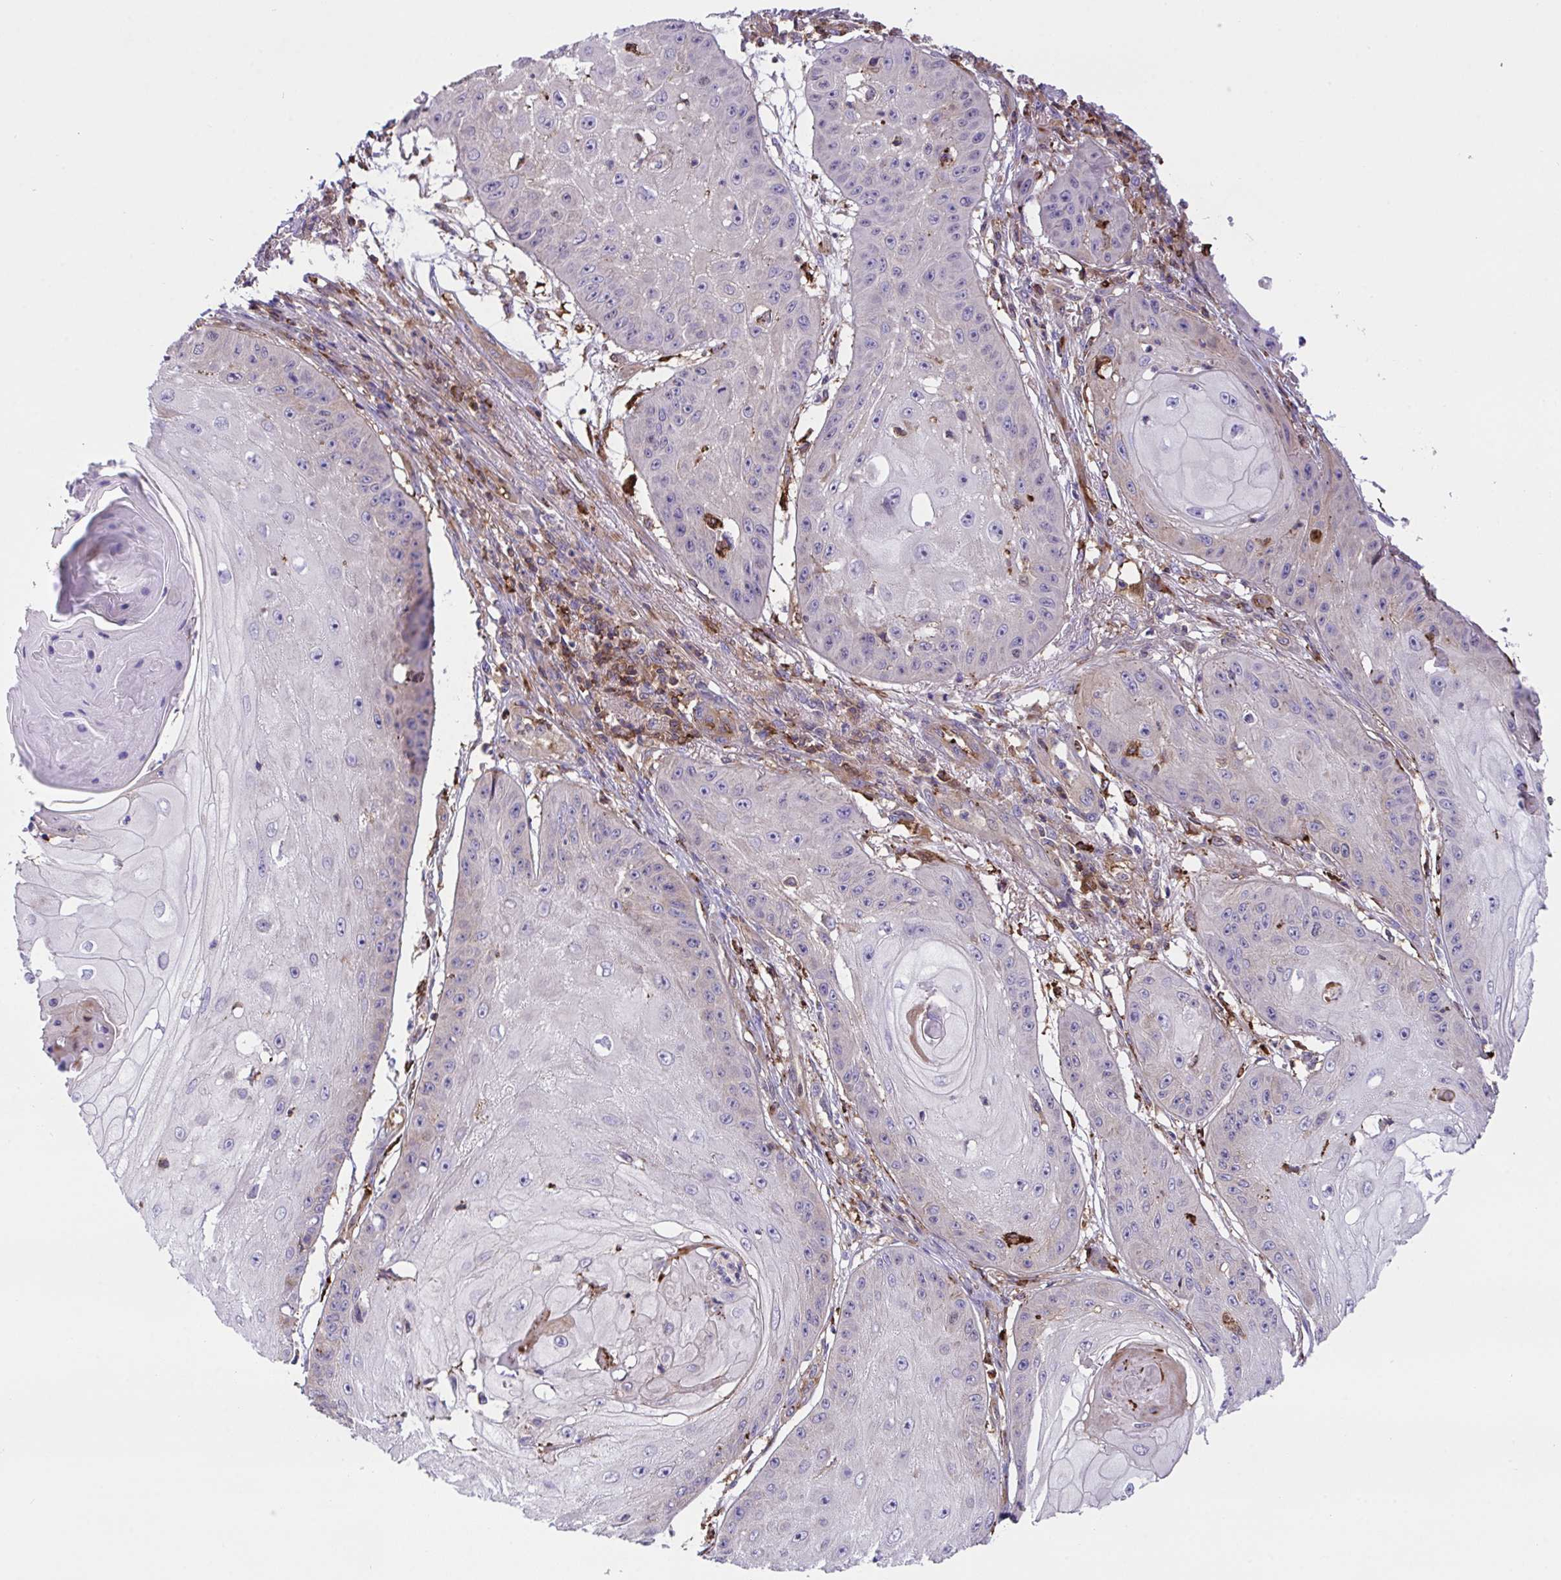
{"staining": {"intensity": "weak", "quantity": "<25%", "location": "cytoplasmic/membranous"}, "tissue": "skin cancer", "cell_type": "Tumor cells", "image_type": "cancer", "snomed": [{"axis": "morphology", "description": "Squamous cell carcinoma, NOS"}, {"axis": "topography", "description": "Skin"}], "caption": "Tumor cells are negative for protein expression in human squamous cell carcinoma (skin). (Immunohistochemistry, brightfield microscopy, high magnification).", "gene": "PPIH", "patient": {"sex": "male", "age": 70}}